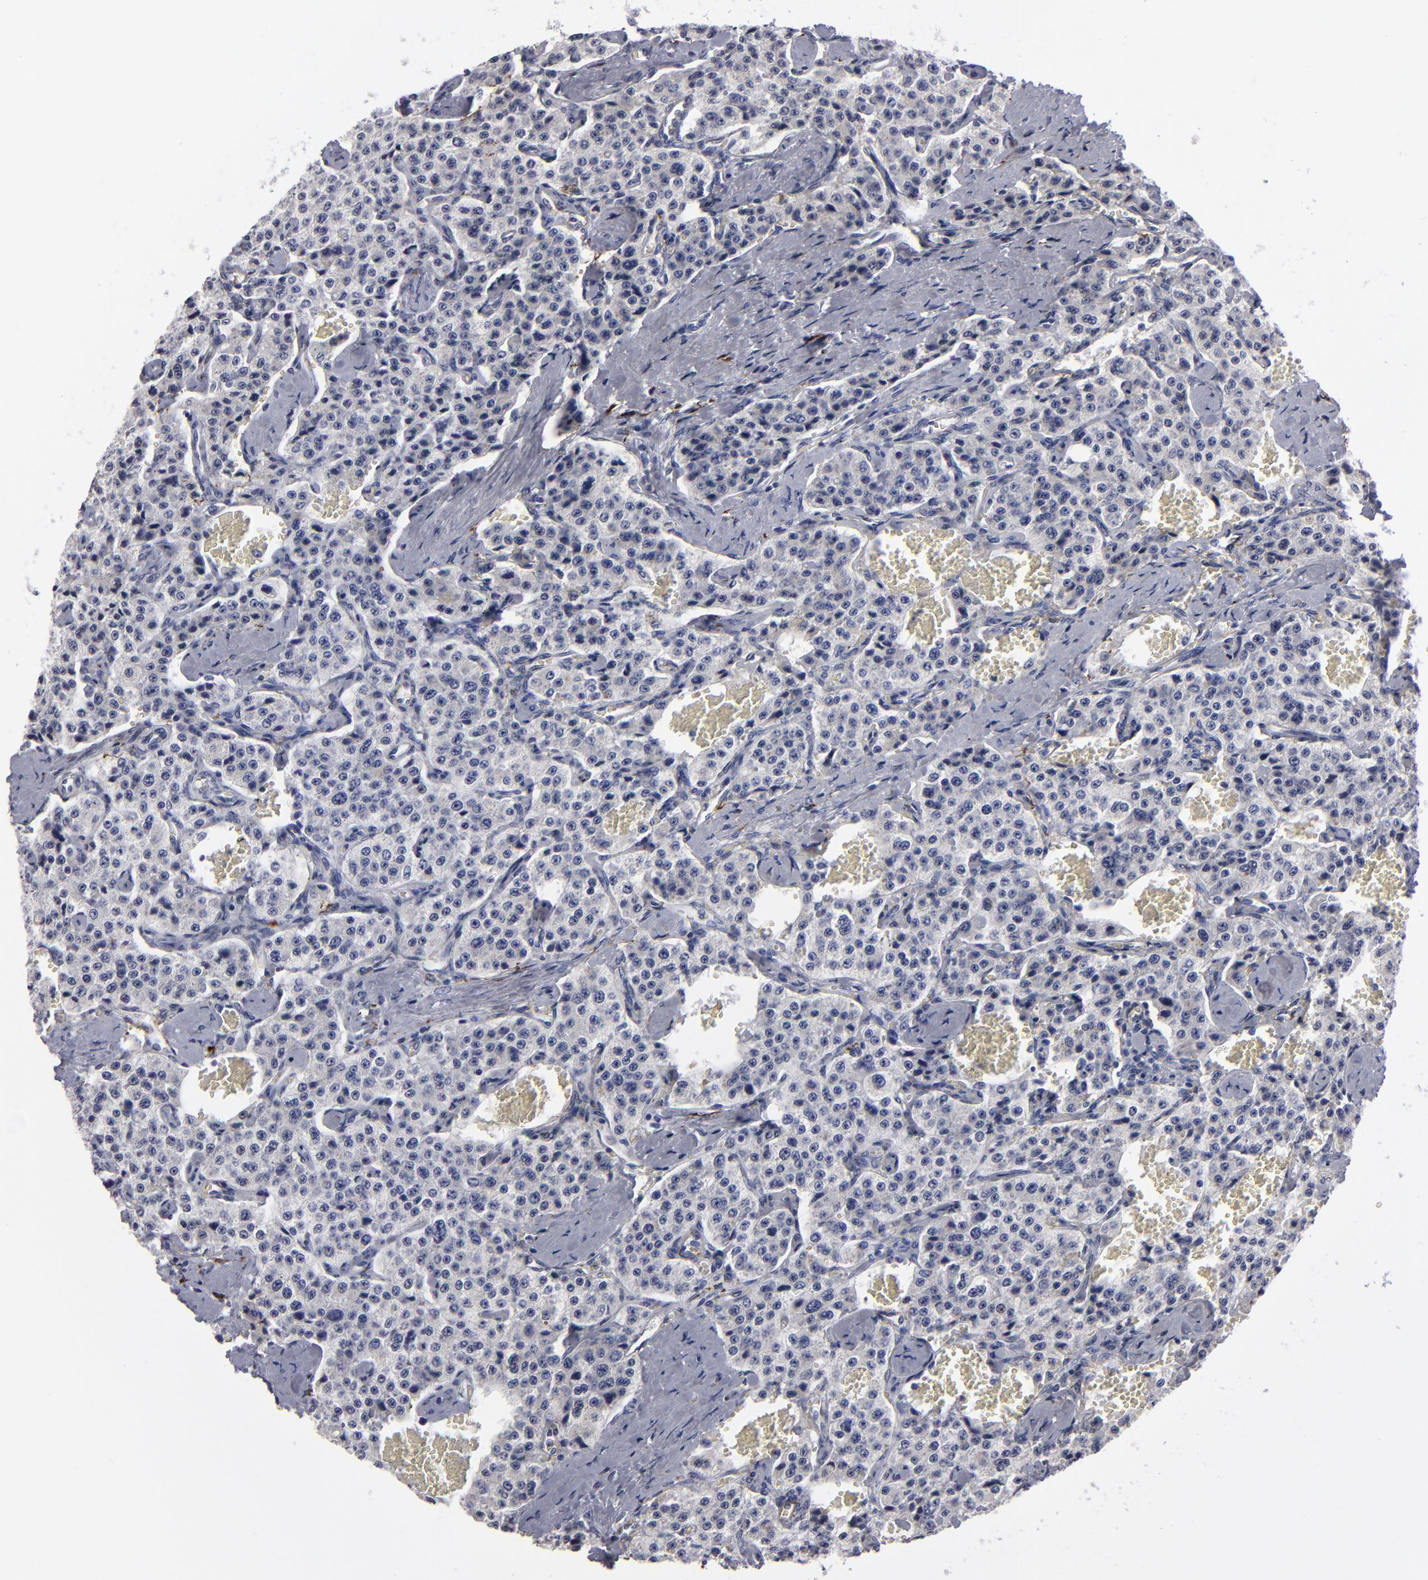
{"staining": {"intensity": "negative", "quantity": "none", "location": "none"}, "tissue": "carcinoid", "cell_type": "Tumor cells", "image_type": "cancer", "snomed": [{"axis": "morphology", "description": "Carcinoid, malignant, NOS"}, {"axis": "topography", "description": "Small intestine"}], "caption": "Tumor cells are negative for protein expression in human carcinoid. Nuclei are stained in blue.", "gene": "CADM3", "patient": {"sex": "male", "age": 52}}